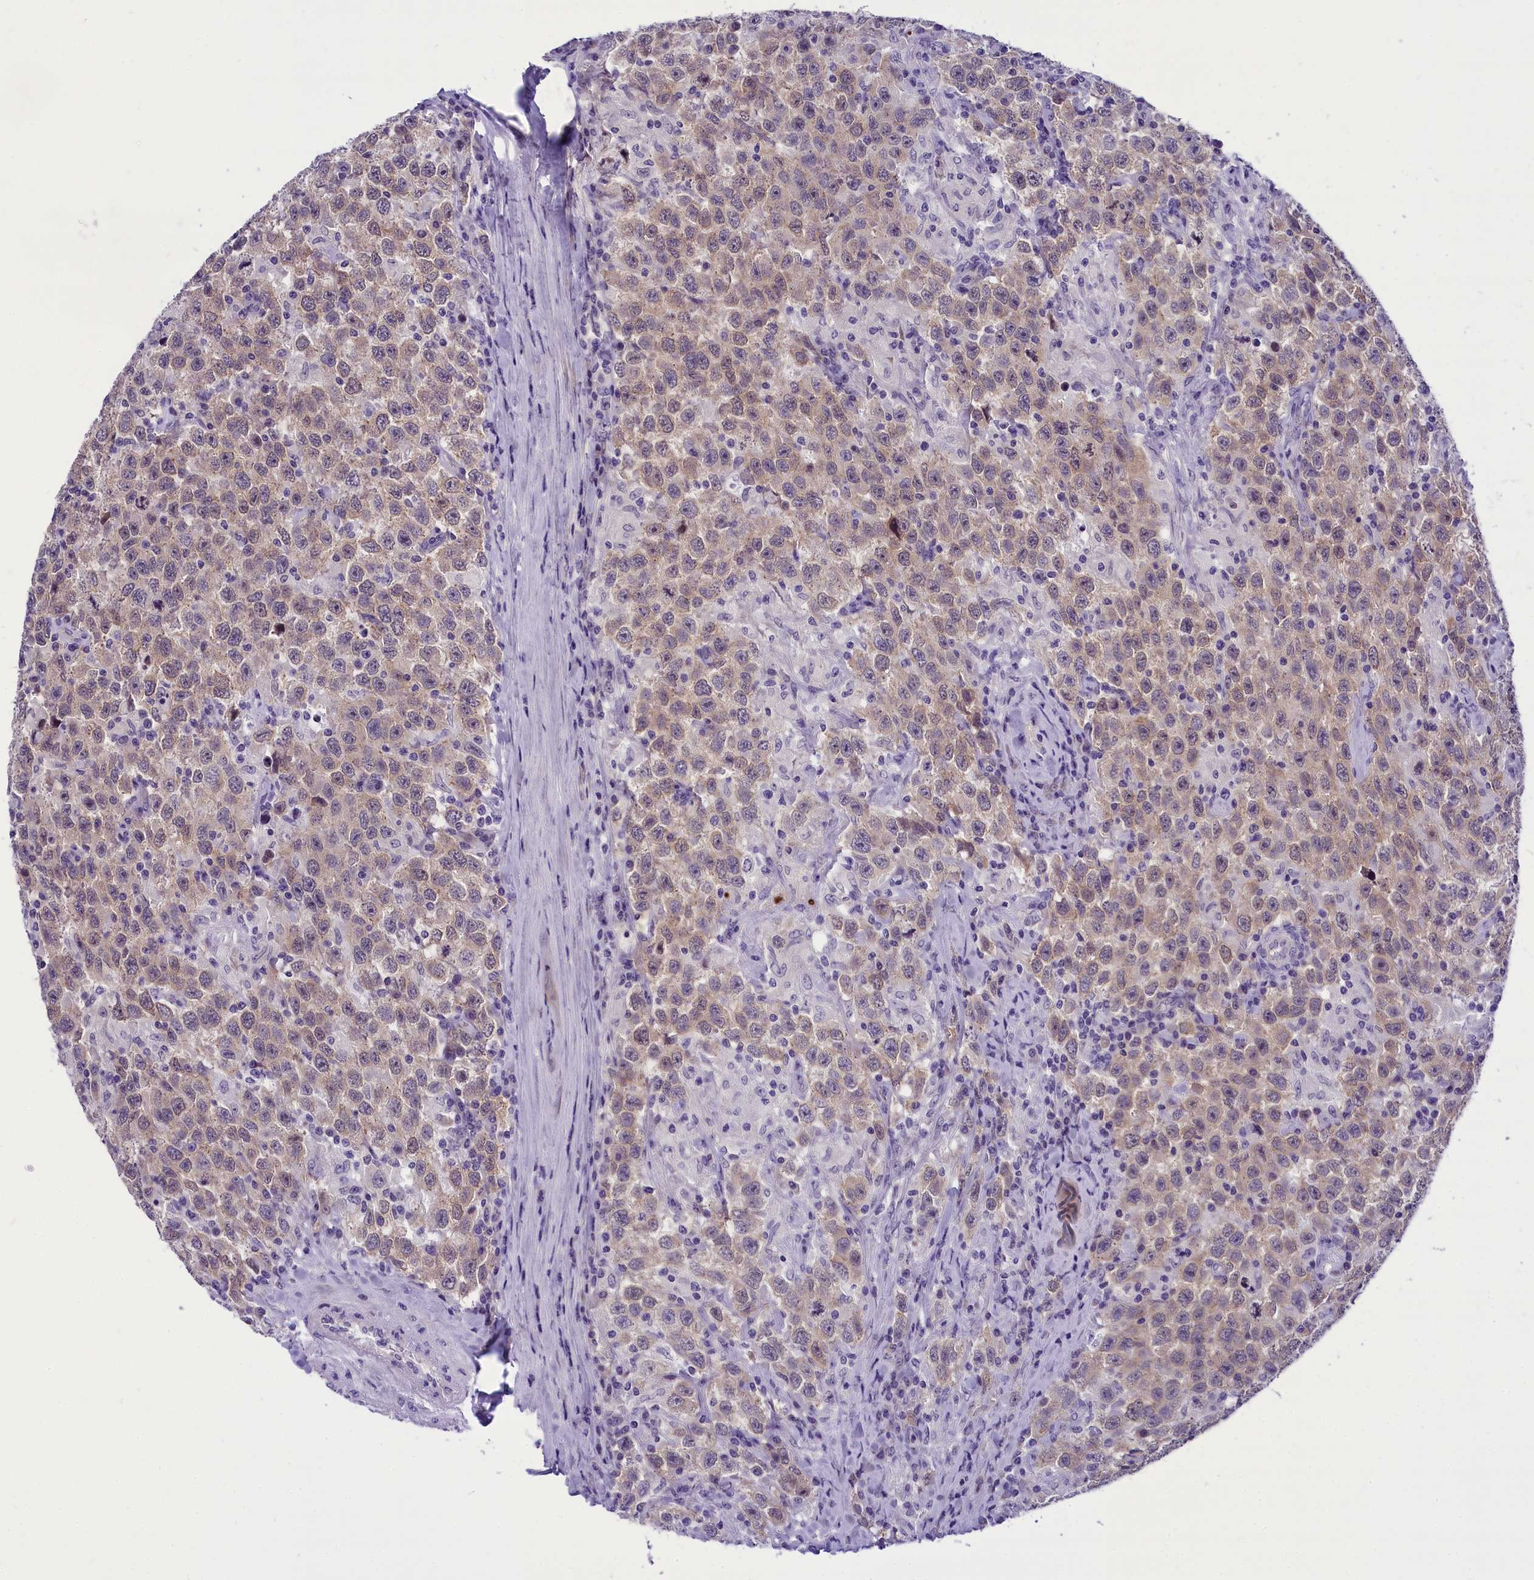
{"staining": {"intensity": "weak", "quantity": "<25%", "location": "cytoplasmic/membranous"}, "tissue": "testis cancer", "cell_type": "Tumor cells", "image_type": "cancer", "snomed": [{"axis": "morphology", "description": "Seminoma, NOS"}, {"axis": "topography", "description": "Testis"}], "caption": "The IHC micrograph has no significant staining in tumor cells of testis cancer tissue.", "gene": "PRR15", "patient": {"sex": "male", "age": 41}}